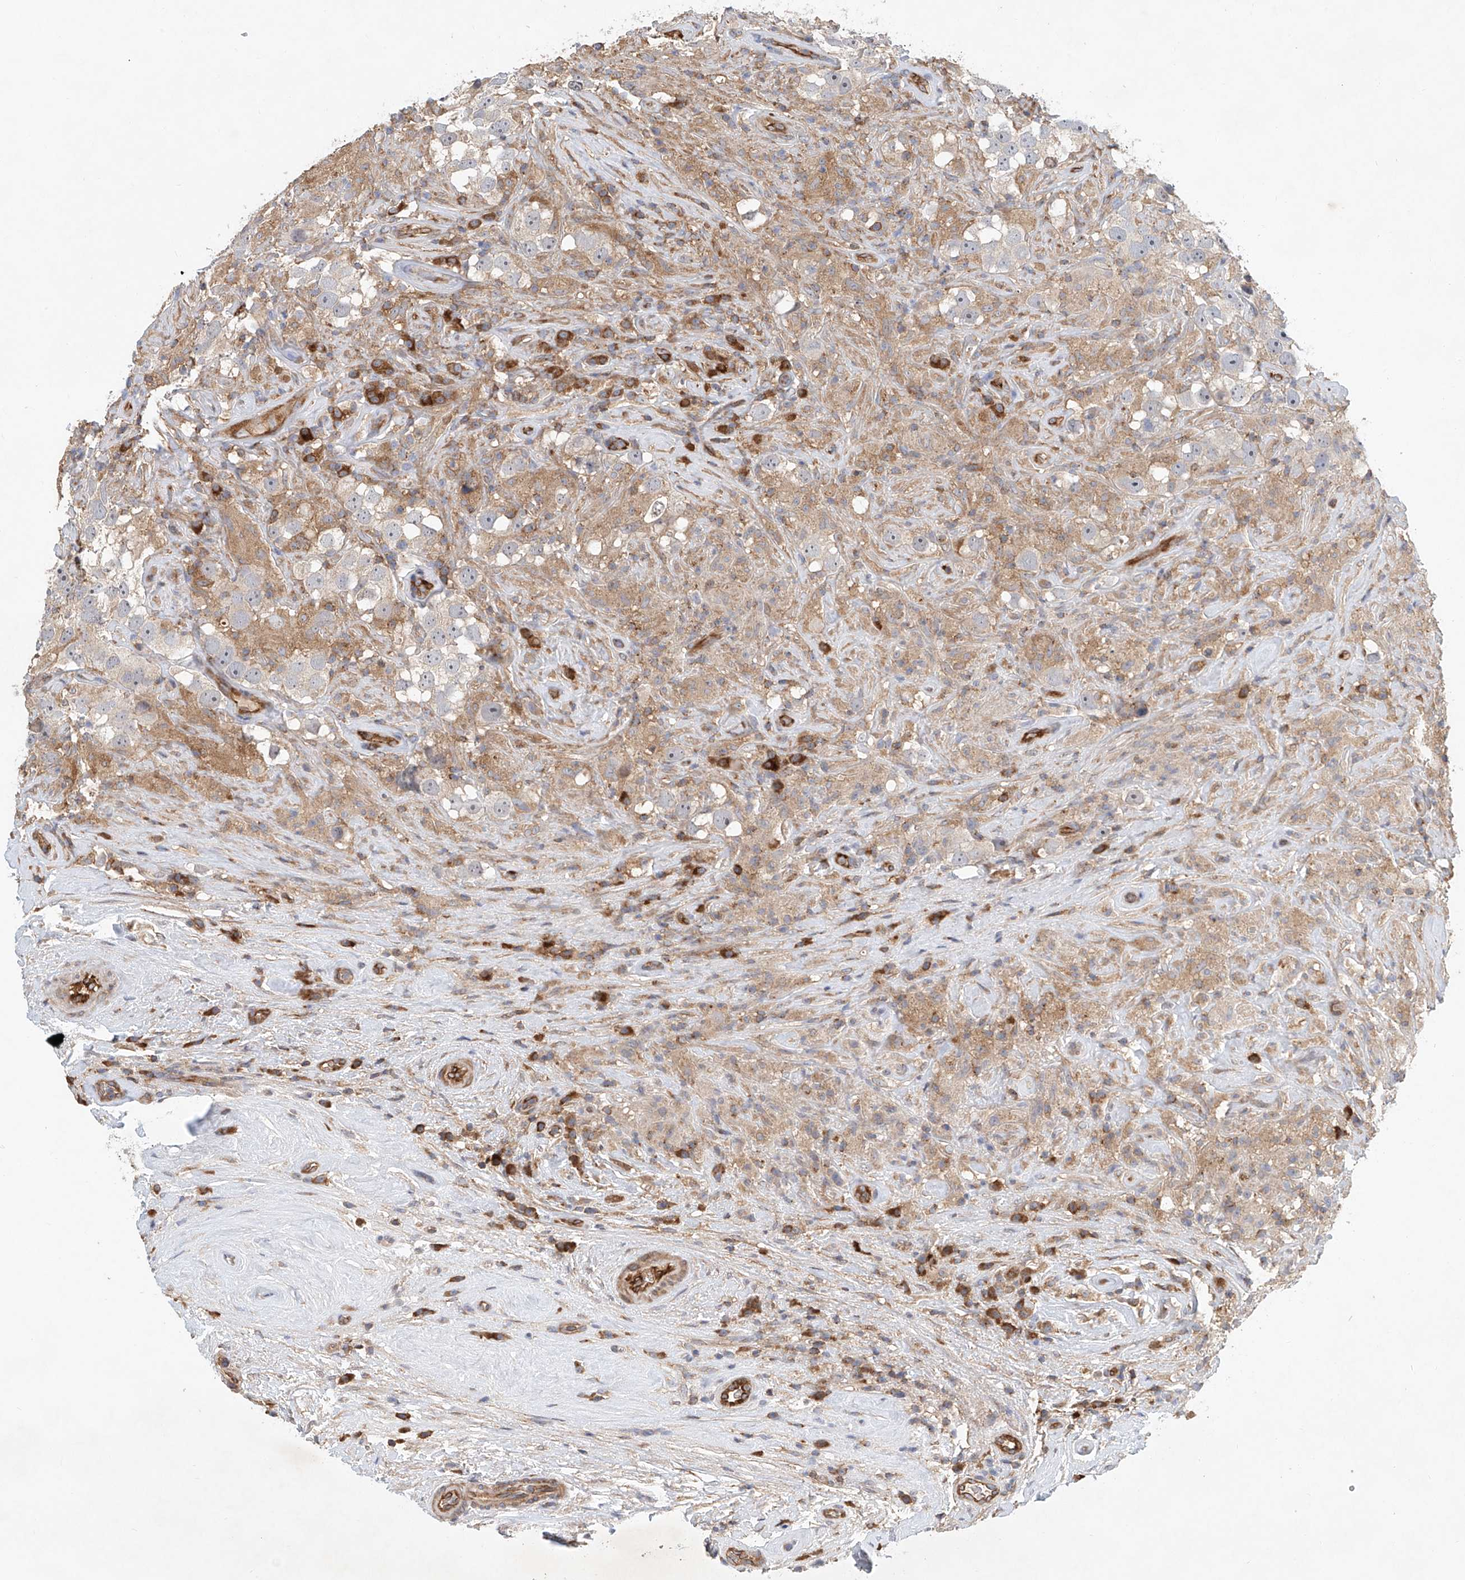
{"staining": {"intensity": "moderate", "quantity": ">75%", "location": "cytoplasmic/membranous"}, "tissue": "testis cancer", "cell_type": "Tumor cells", "image_type": "cancer", "snomed": [{"axis": "morphology", "description": "Seminoma, NOS"}, {"axis": "topography", "description": "Testis"}], "caption": "Seminoma (testis) stained with immunohistochemistry (IHC) demonstrates moderate cytoplasmic/membranous positivity in approximately >75% of tumor cells. The staining is performed using DAB (3,3'-diaminobenzidine) brown chromogen to label protein expression. The nuclei are counter-stained blue using hematoxylin.", "gene": "CARMIL1", "patient": {"sex": "male", "age": 49}}